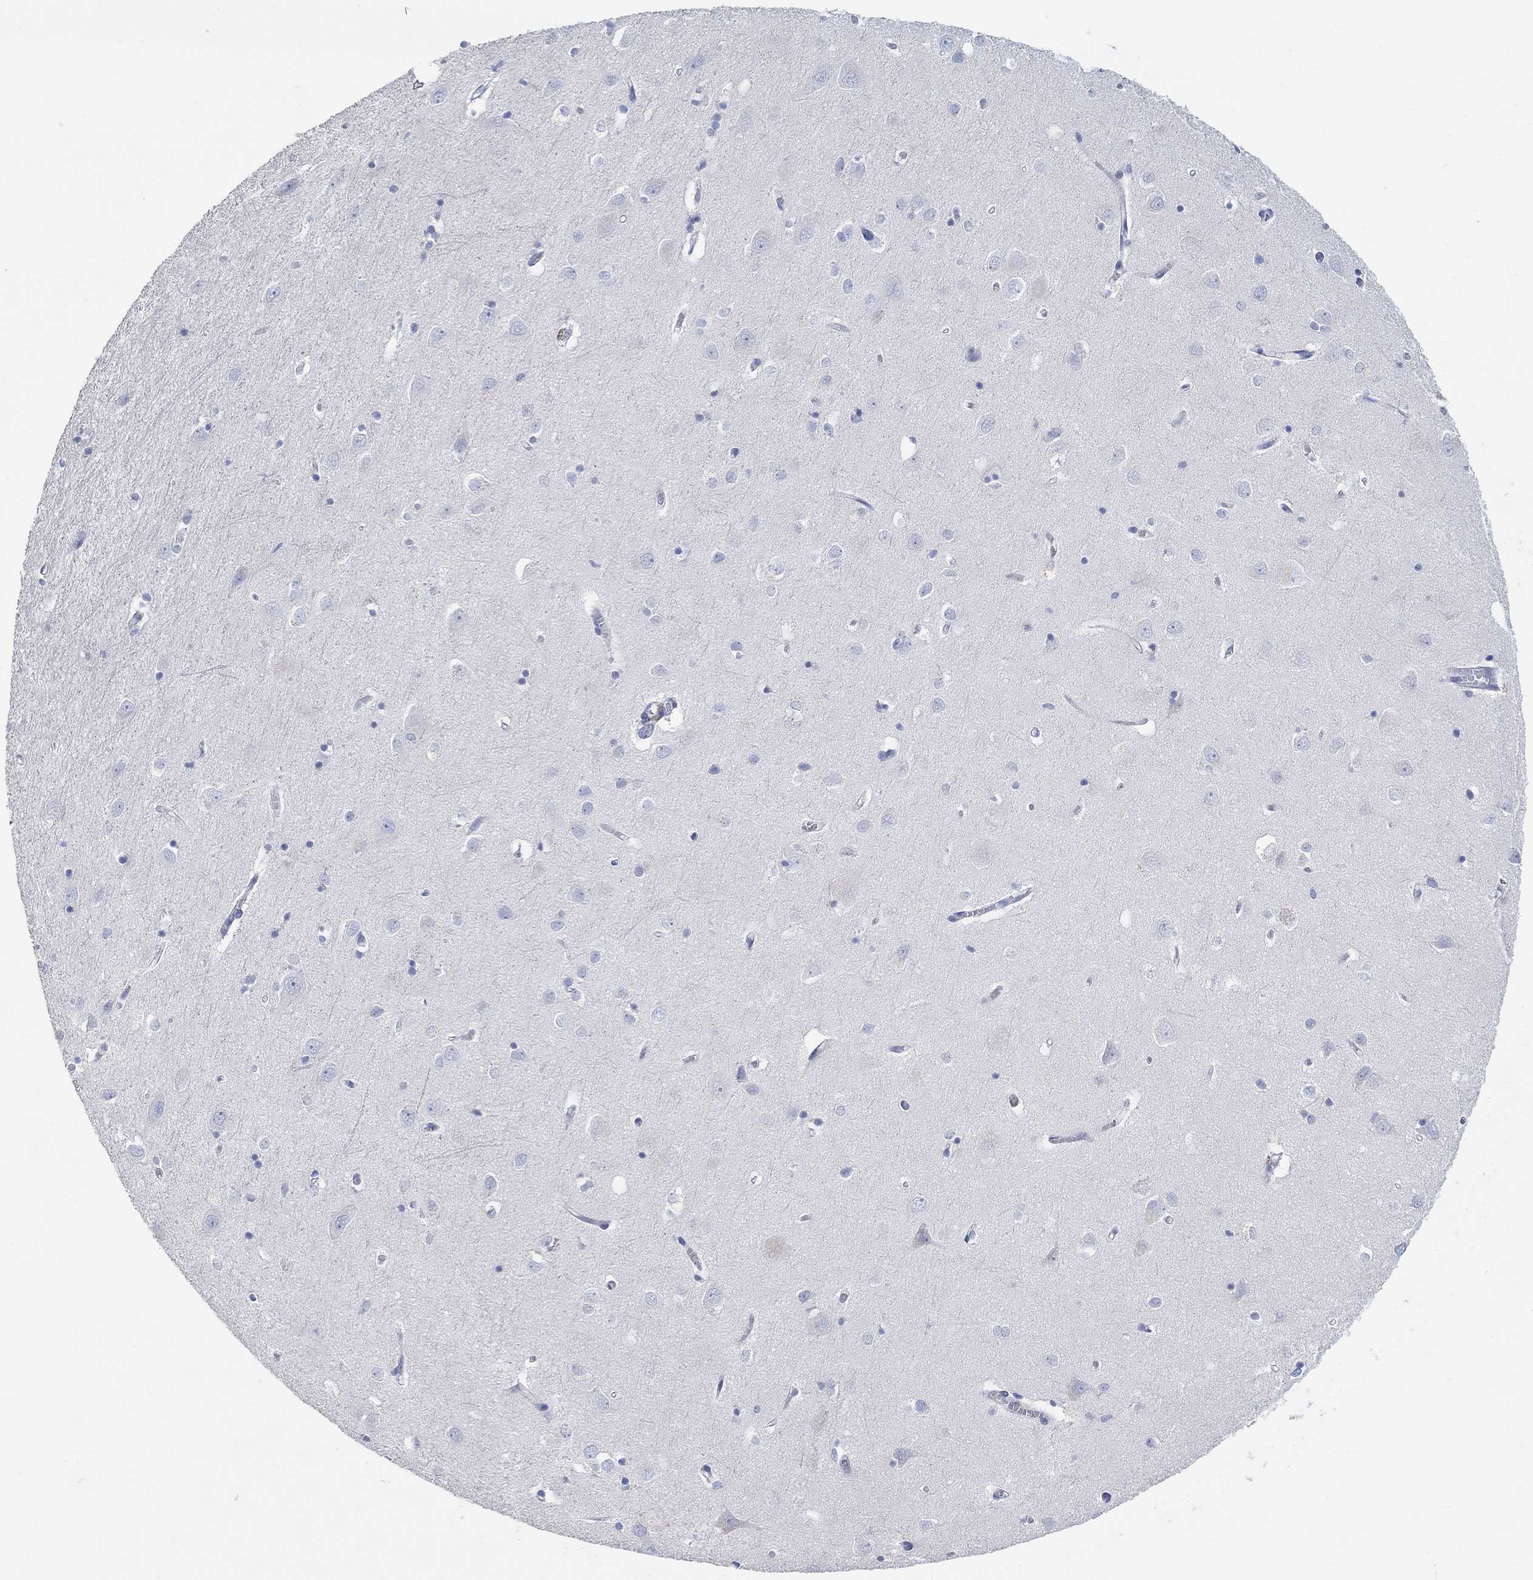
{"staining": {"intensity": "negative", "quantity": "none", "location": "none"}, "tissue": "cerebral cortex", "cell_type": "Endothelial cells", "image_type": "normal", "snomed": [{"axis": "morphology", "description": "Normal tissue, NOS"}, {"axis": "topography", "description": "Cerebral cortex"}], "caption": "A high-resolution photomicrograph shows immunohistochemistry (IHC) staining of normal cerebral cortex, which displays no significant positivity in endothelial cells.", "gene": "NLRP14", "patient": {"sex": "male", "age": 70}}